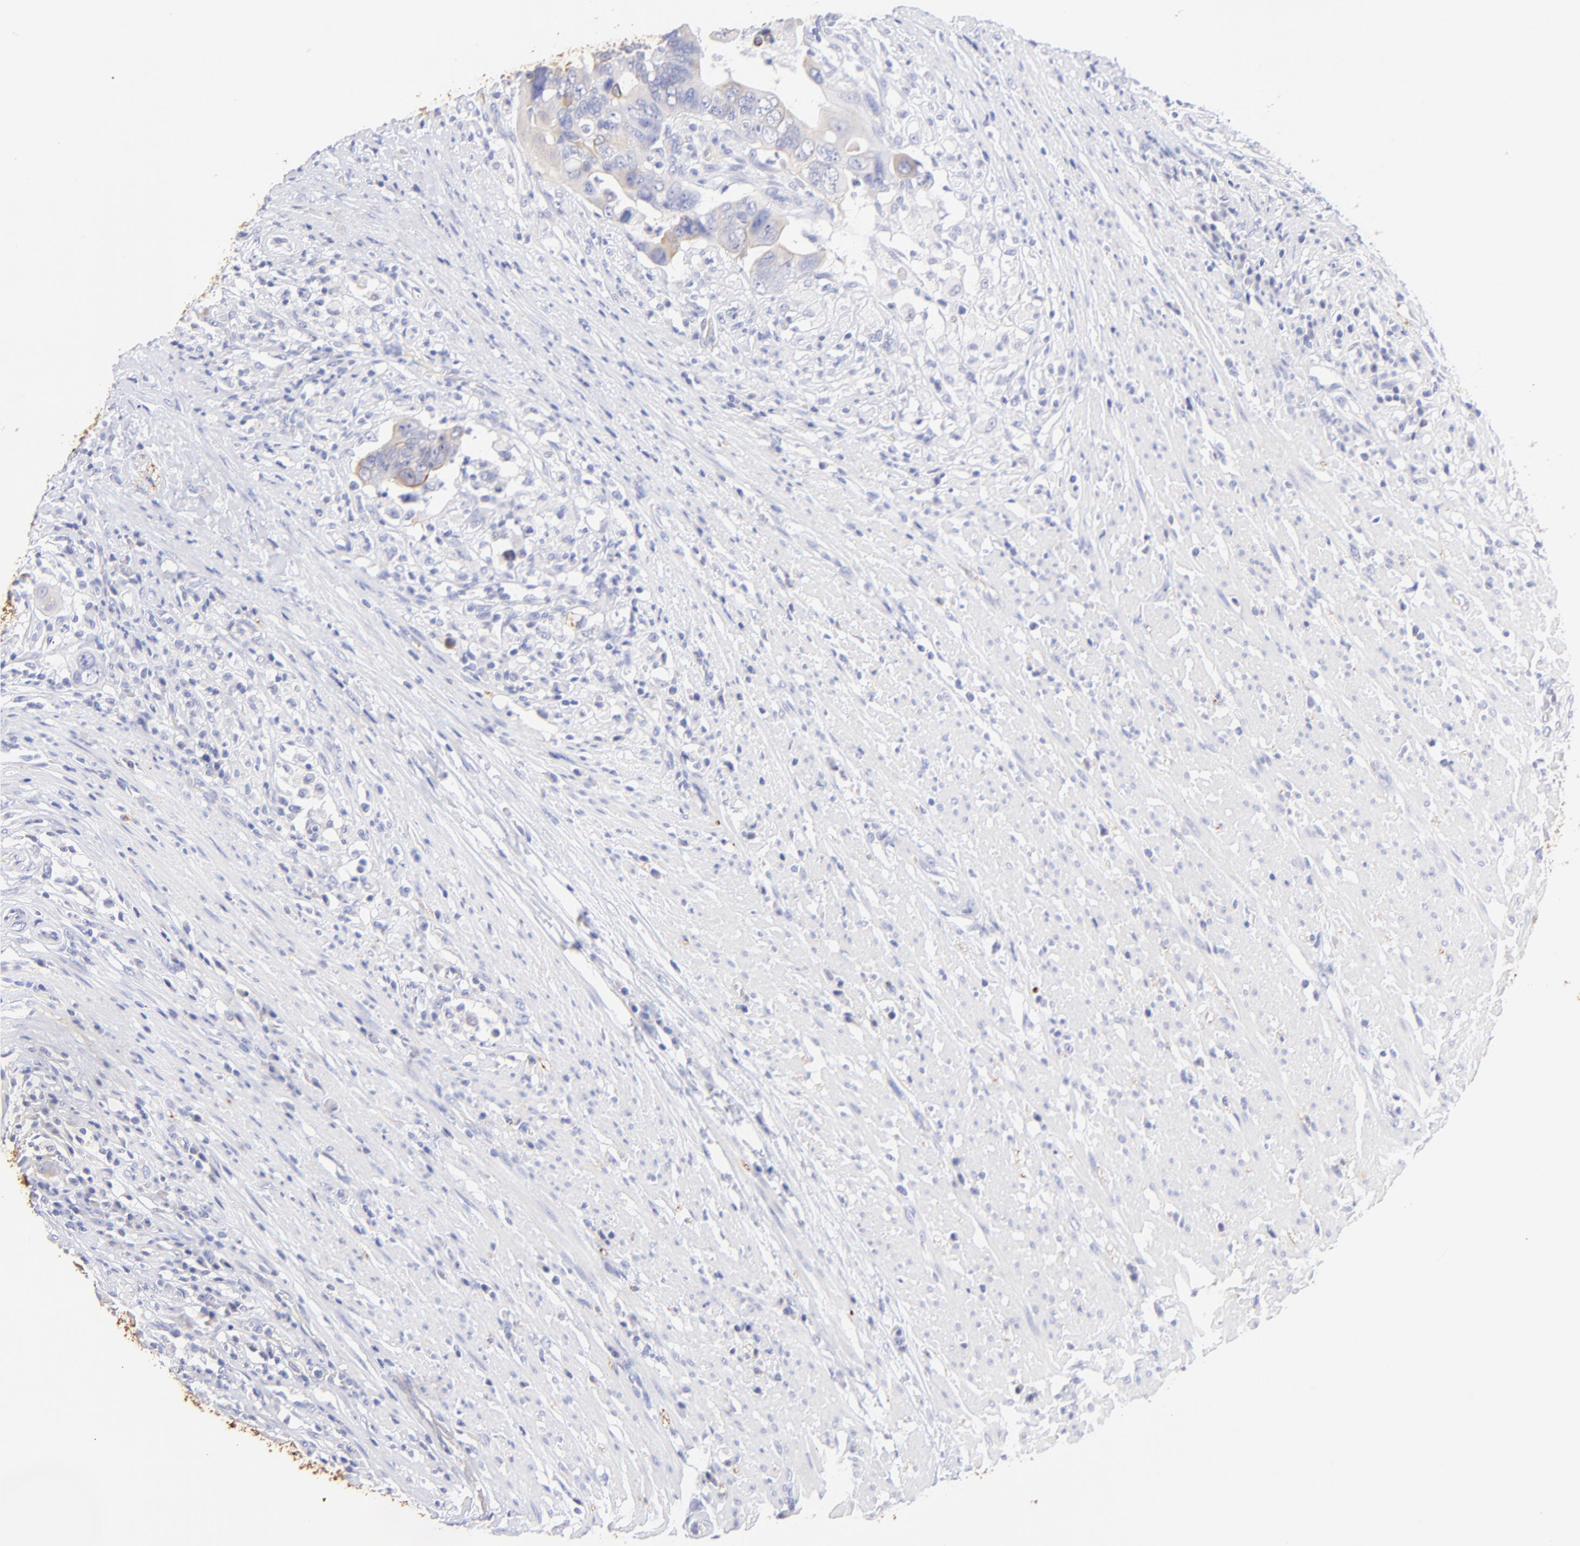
{"staining": {"intensity": "negative", "quantity": "none", "location": "none"}, "tissue": "colorectal cancer", "cell_type": "Tumor cells", "image_type": "cancer", "snomed": [{"axis": "morphology", "description": "Adenocarcinoma, NOS"}, {"axis": "topography", "description": "Rectum"}], "caption": "Tumor cells are negative for brown protein staining in adenocarcinoma (colorectal). (Brightfield microscopy of DAB (3,3'-diaminobenzidine) IHC at high magnification).", "gene": "RAB3A", "patient": {"sex": "male", "age": 53}}